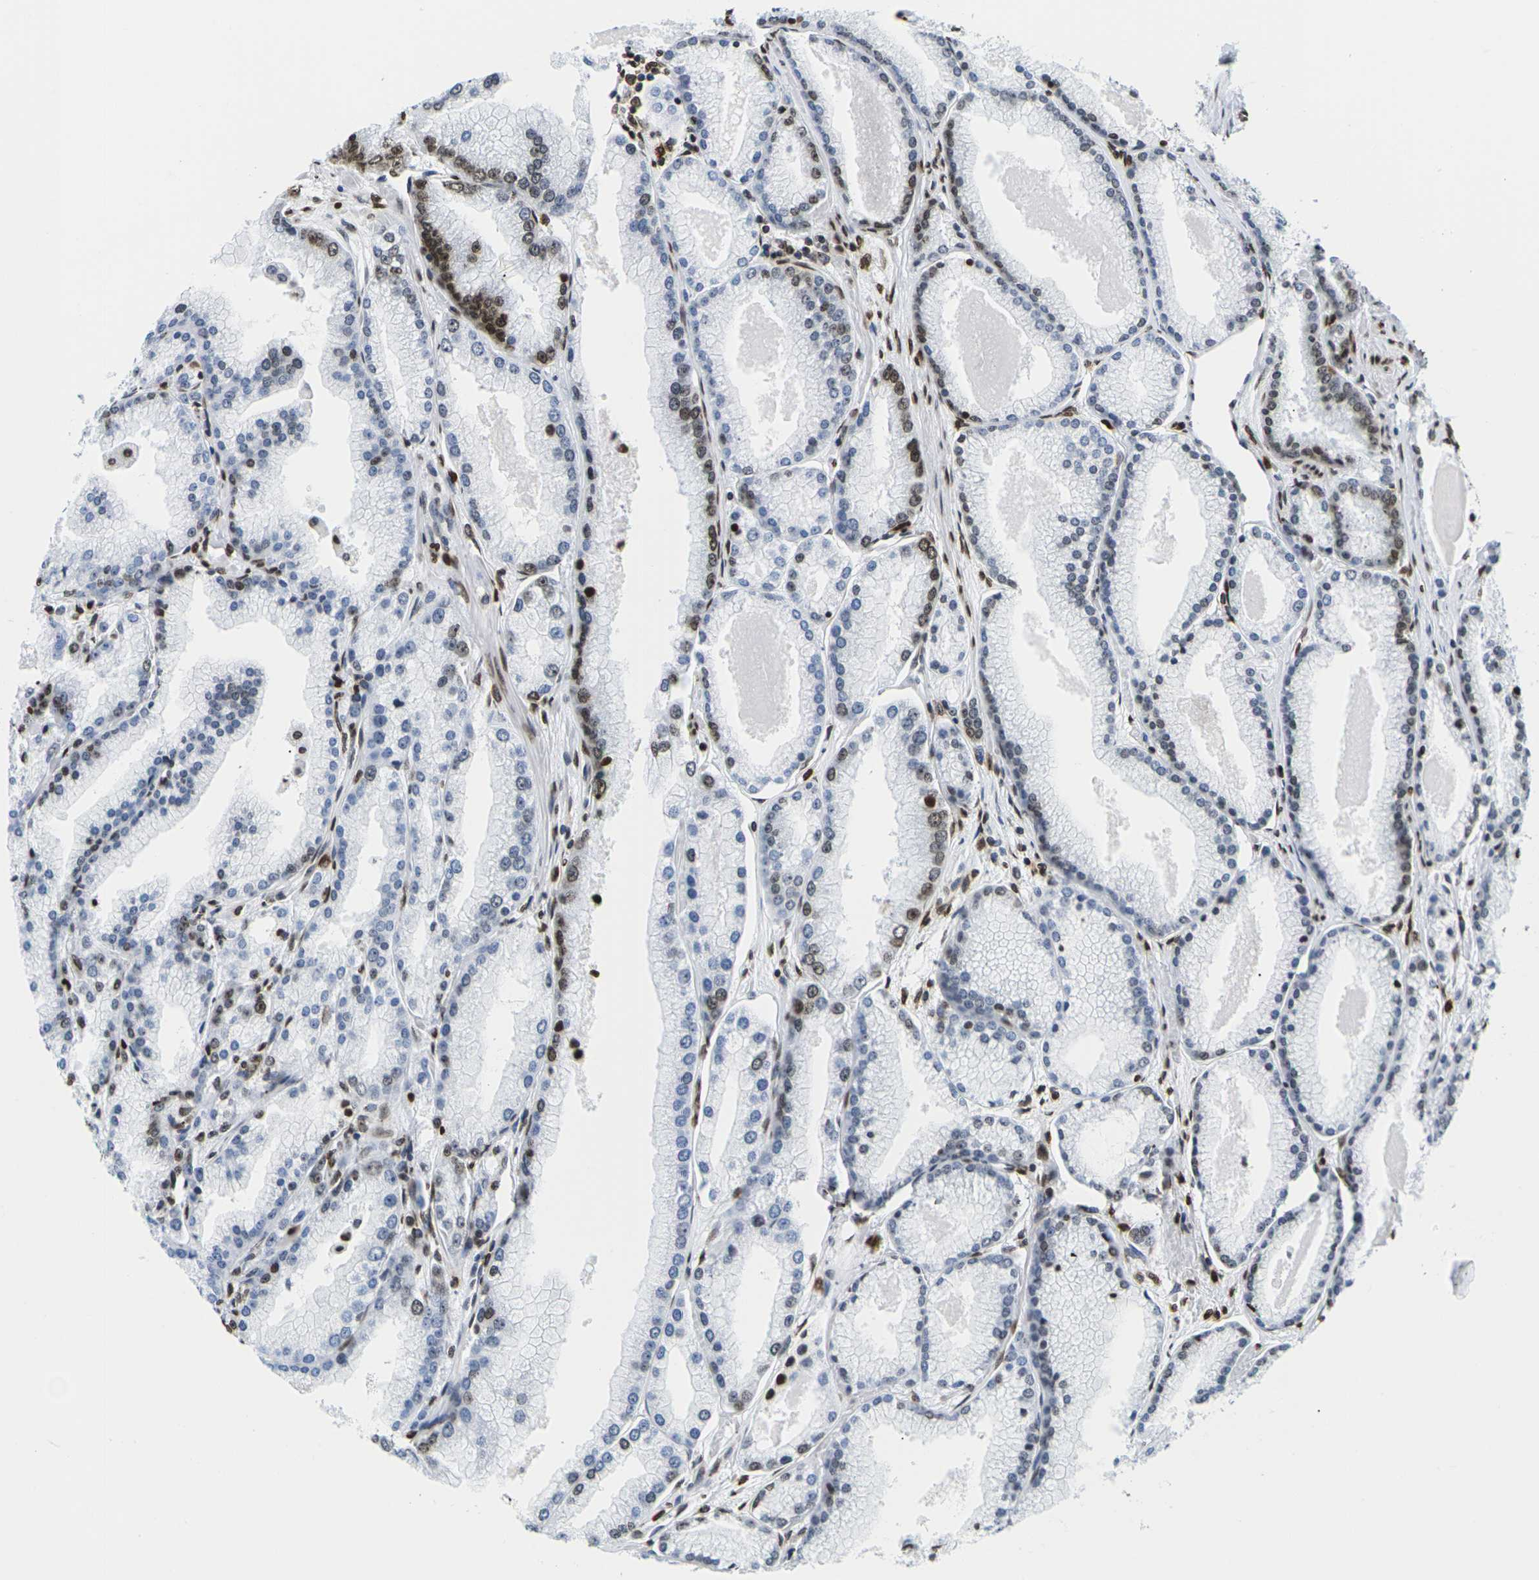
{"staining": {"intensity": "strong", "quantity": "<25%", "location": "nuclear"}, "tissue": "prostate cancer", "cell_type": "Tumor cells", "image_type": "cancer", "snomed": [{"axis": "morphology", "description": "Adenocarcinoma, High grade"}, {"axis": "topography", "description": "Prostate"}], "caption": "Tumor cells demonstrate strong nuclear positivity in about <25% of cells in prostate cancer.", "gene": "H2AC21", "patient": {"sex": "male", "age": 61}}